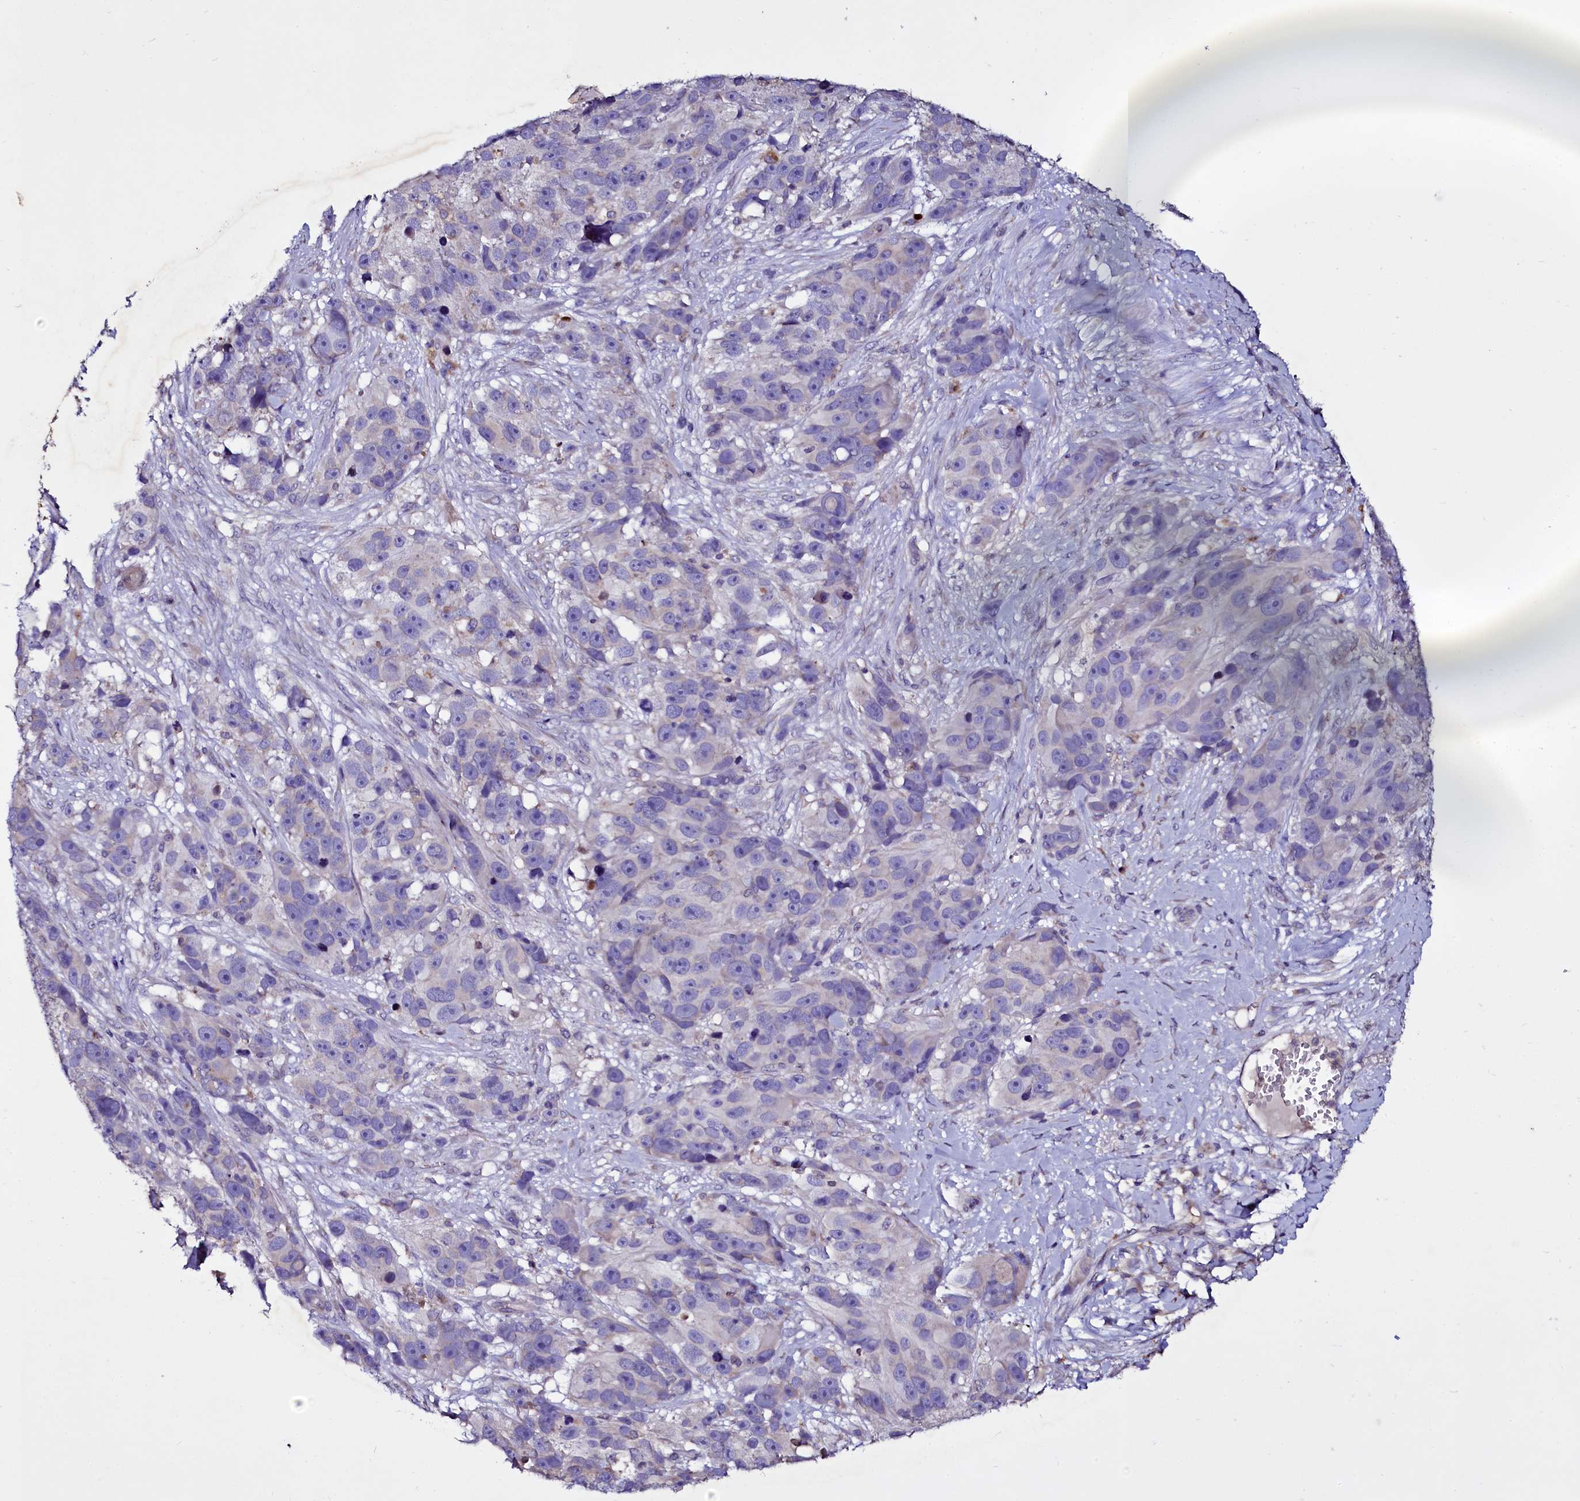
{"staining": {"intensity": "negative", "quantity": "none", "location": "none"}, "tissue": "melanoma", "cell_type": "Tumor cells", "image_type": "cancer", "snomed": [{"axis": "morphology", "description": "Malignant melanoma, NOS"}, {"axis": "topography", "description": "Skin"}], "caption": "This is a photomicrograph of immunohistochemistry staining of malignant melanoma, which shows no staining in tumor cells.", "gene": "SELENOT", "patient": {"sex": "male", "age": 84}}